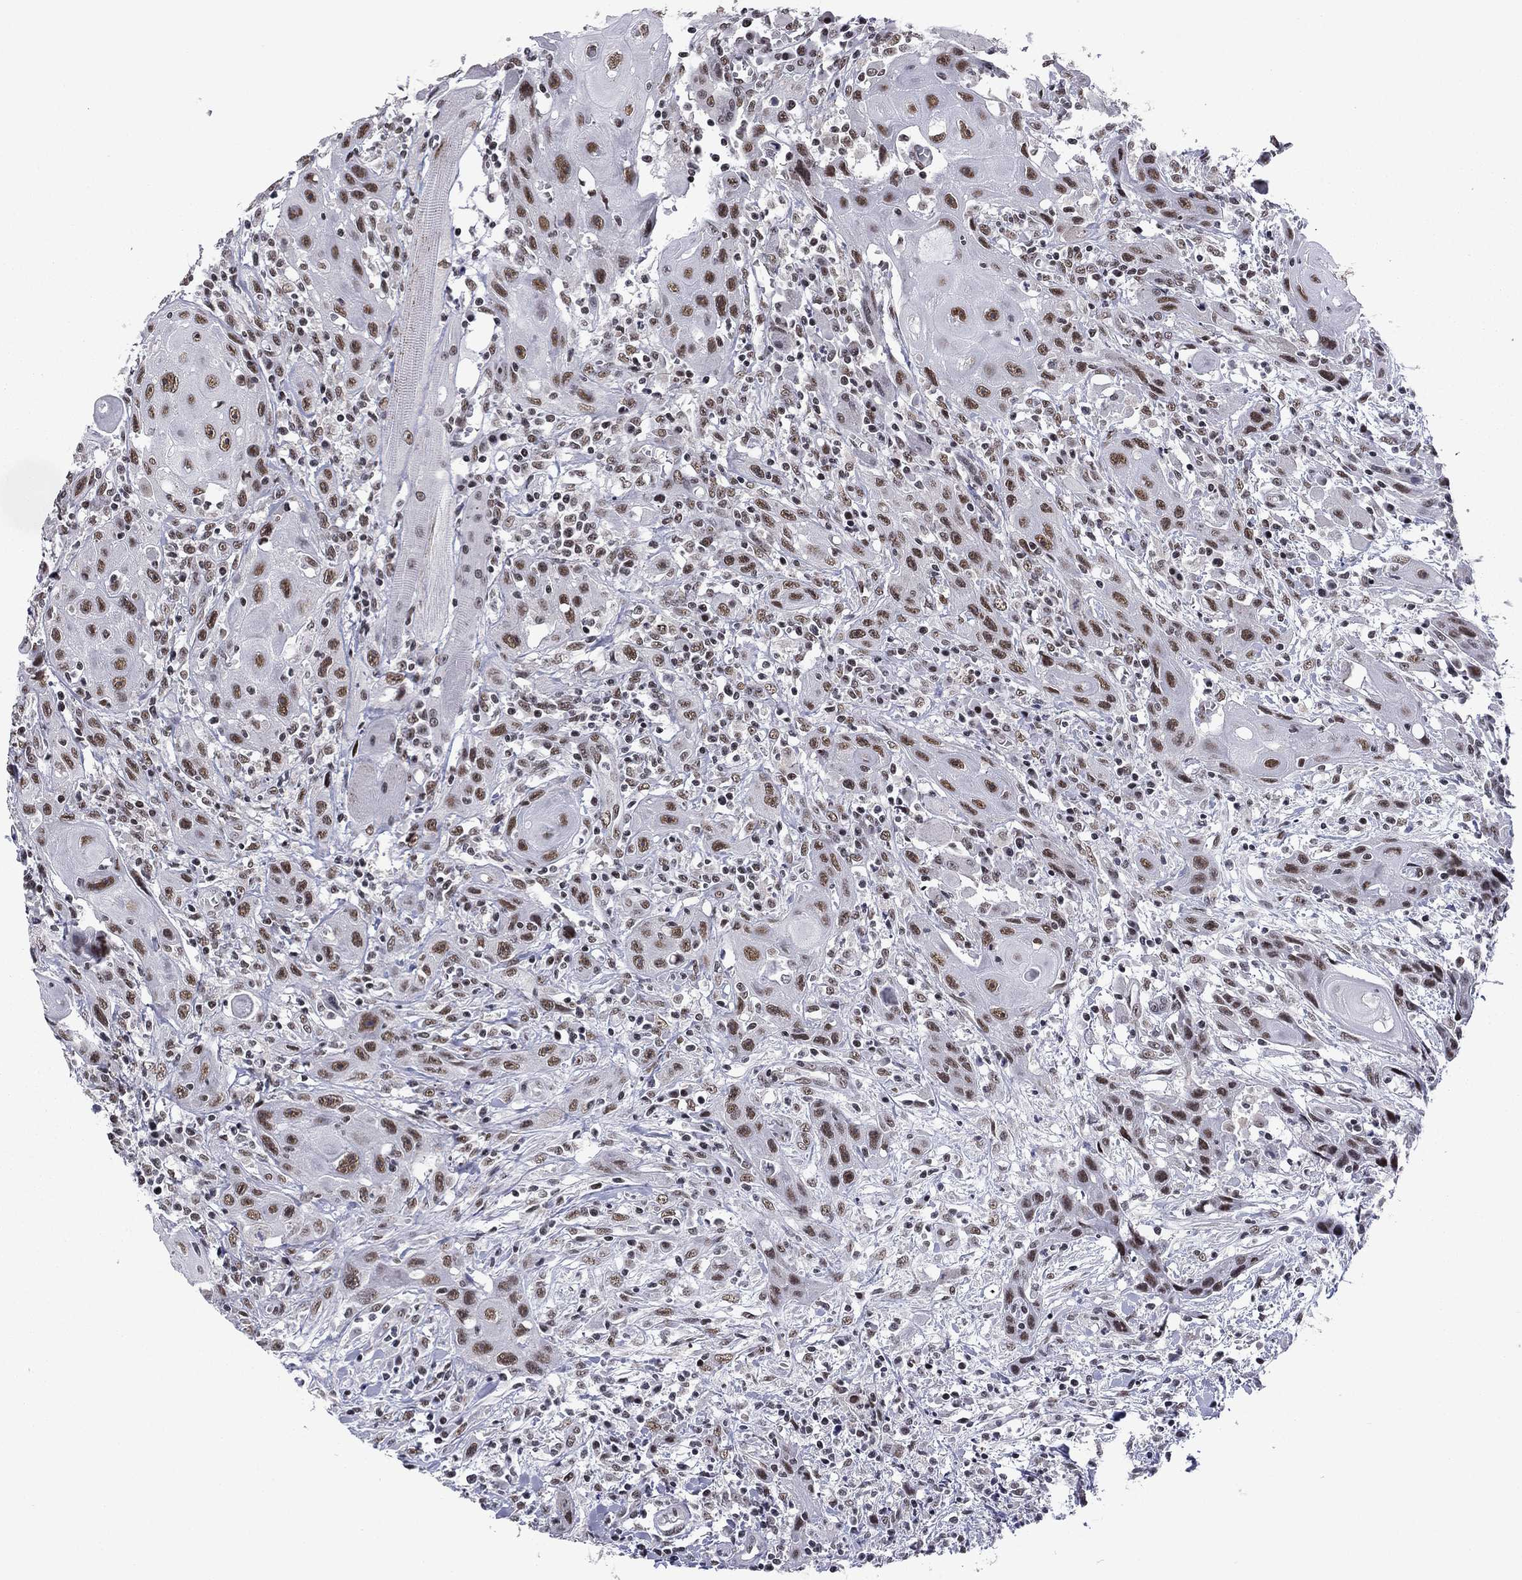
{"staining": {"intensity": "moderate", "quantity": ">75%", "location": "nuclear"}, "tissue": "head and neck cancer", "cell_type": "Tumor cells", "image_type": "cancer", "snomed": [{"axis": "morphology", "description": "Normal tissue, NOS"}, {"axis": "morphology", "description": "Squamous cell carcinoma, NOS"}, {"axis": "topography", "description": "Oral tissue"}, {"axis": "topography", "description": "Head-Neck"}], "caption": "Immunohistochemical staining of human squamous cell carcinoma (head and neck) demonstrates medium levels of moderate nuclear protein positivity in about >75% of tumor cells.", "gene": "ETV5", "patient": {"sex": "male", "age": 71}}